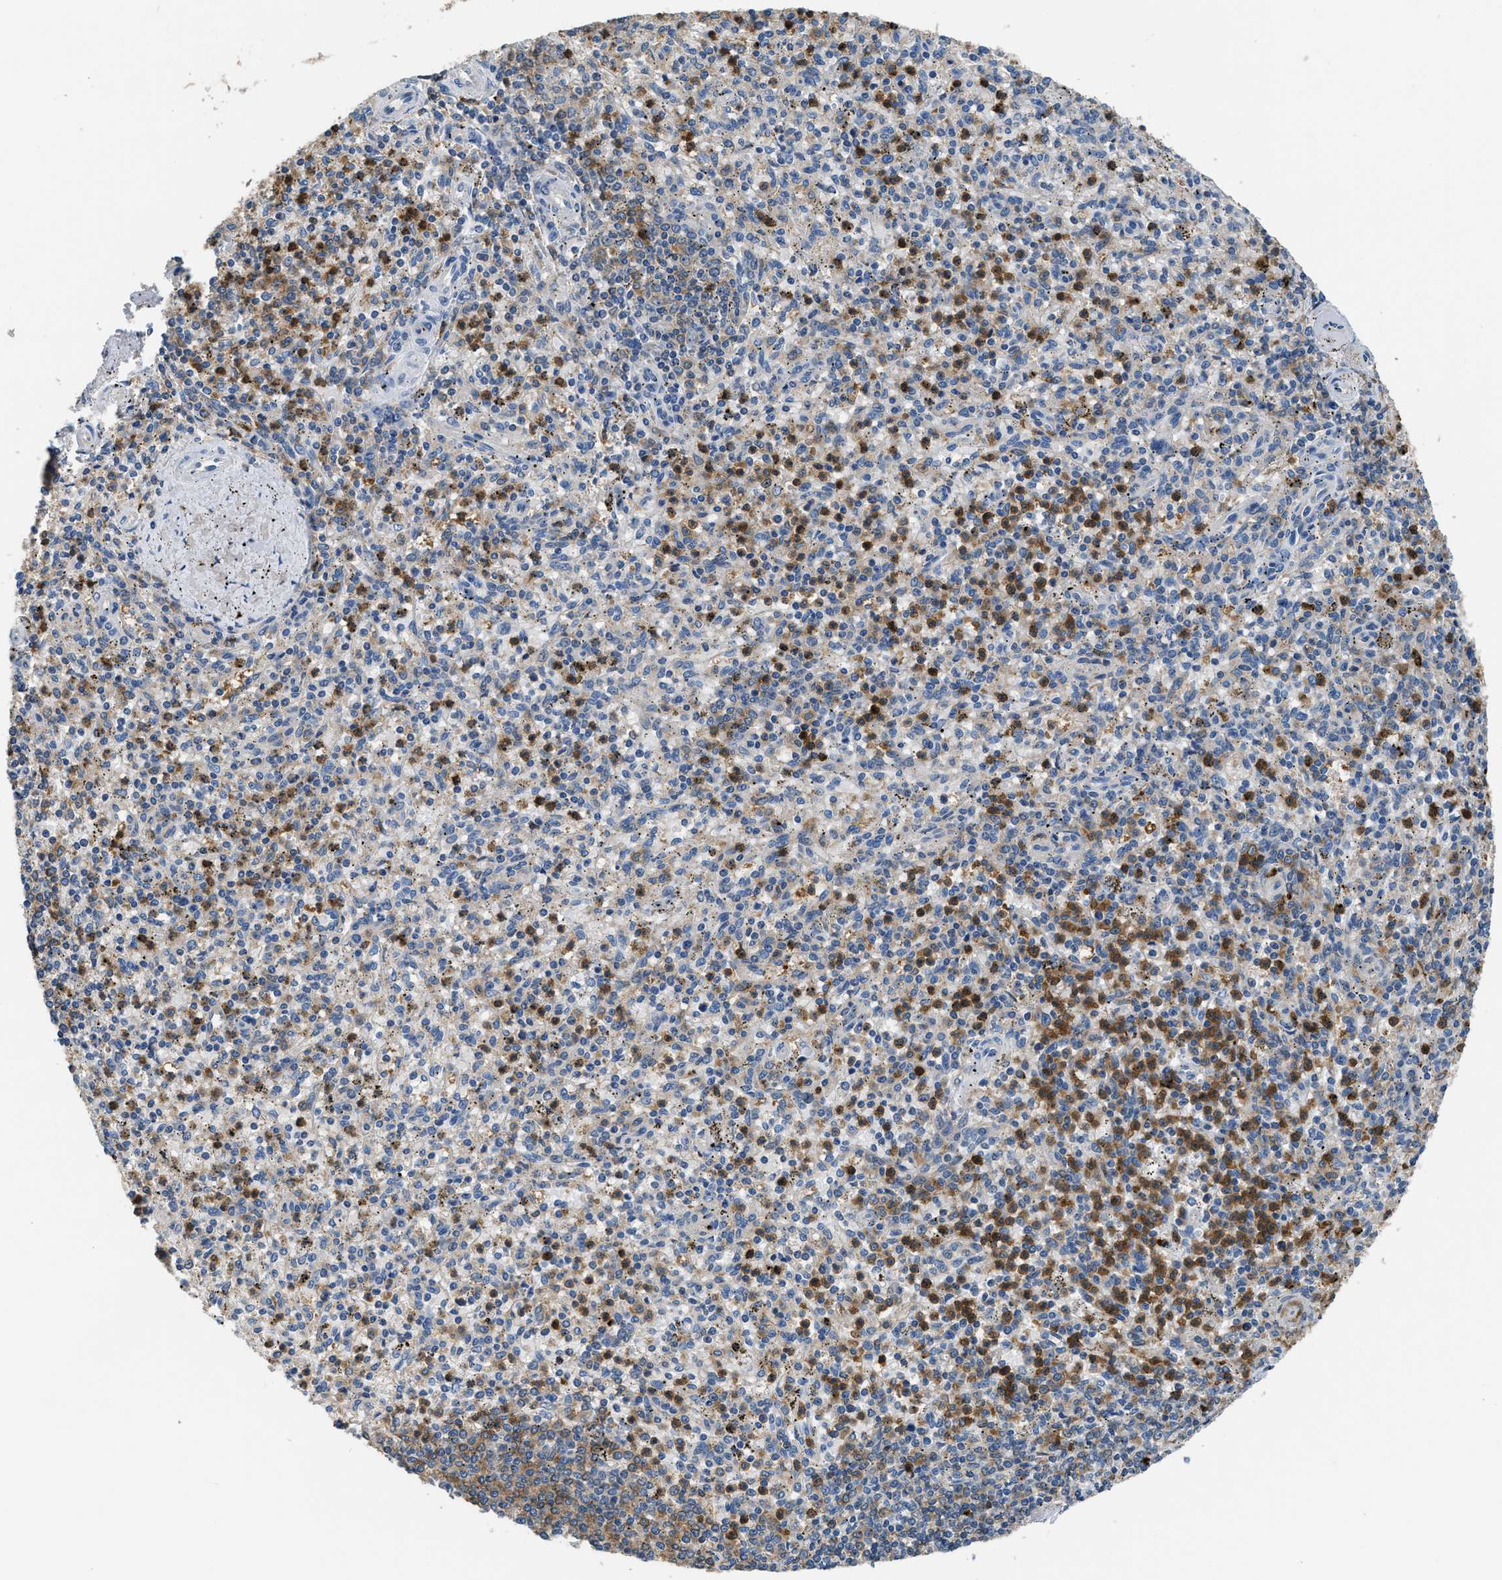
{"staining": {"intensity": "strong", "quantity": "<25%", "location": "cytoplasmic/membranous"}, "tissue": "spleen", "cell_type": "Cells in red pulp", "image_type": "normal", "snomed": [{"axis": "morphology", "description": "Normal tissue, NOS"}, {"axis": "topography", "description": "Spleen"}], "caption": "High-magnification brightfield microscopy of benign spleen stained with DAB (3,3'-diaminobenzidine) (brown) and counterstained with hematoxylin (blue). cells in red pulp exhibit strong cytoplasmic/membranous expression is present in about<25% of cells. (DAB IHC, brown staining for protein, blue staining for nuclei).", "gene": "PKM", "patient": {"sex": "male", "age": 72}}